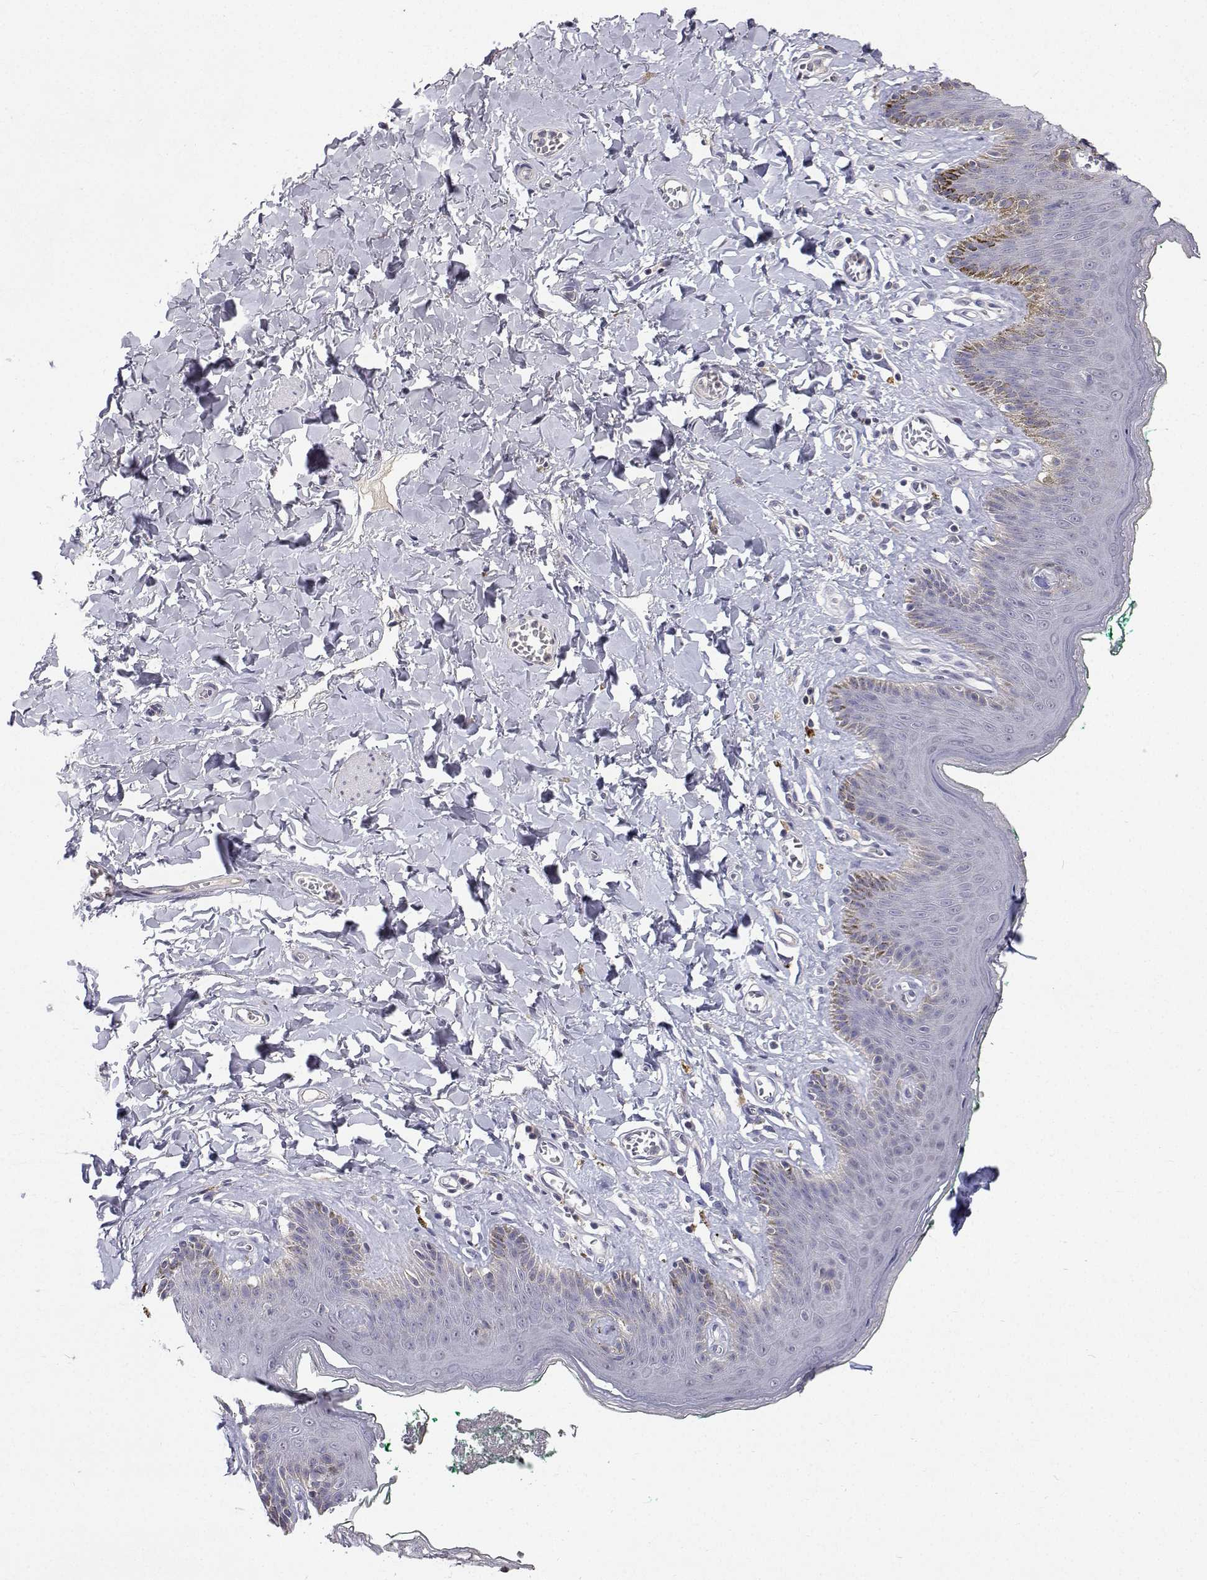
{"staining": {"intensity": "moderate", "quantity": "<25%", "location": "cytoplasmic/membranous"}, "tissue": "skin", "cell_type": "Epidermal cells", "image_type": "normal", "snomed": [{"axis": "morphology", "description": "Normal tissue, NOS"}, {"axis": "topography", "description": "Vulva"}, {"axis": "topography", "description": "Peripheral nerve tissue"}], "caption": "Immunohistochemistry (IHC) histopathology image of unremarkable skin: skin stained using immunohistochemistry (IHC) exhibits low levels of moderate protein expression localized specifically in the cytoplasmic/membranous of epidermal cells, appearing as a cytoplasmic/membranous brown color.", "gene": "TRIM60", "patient": {"sex": "female", "age": 66}}